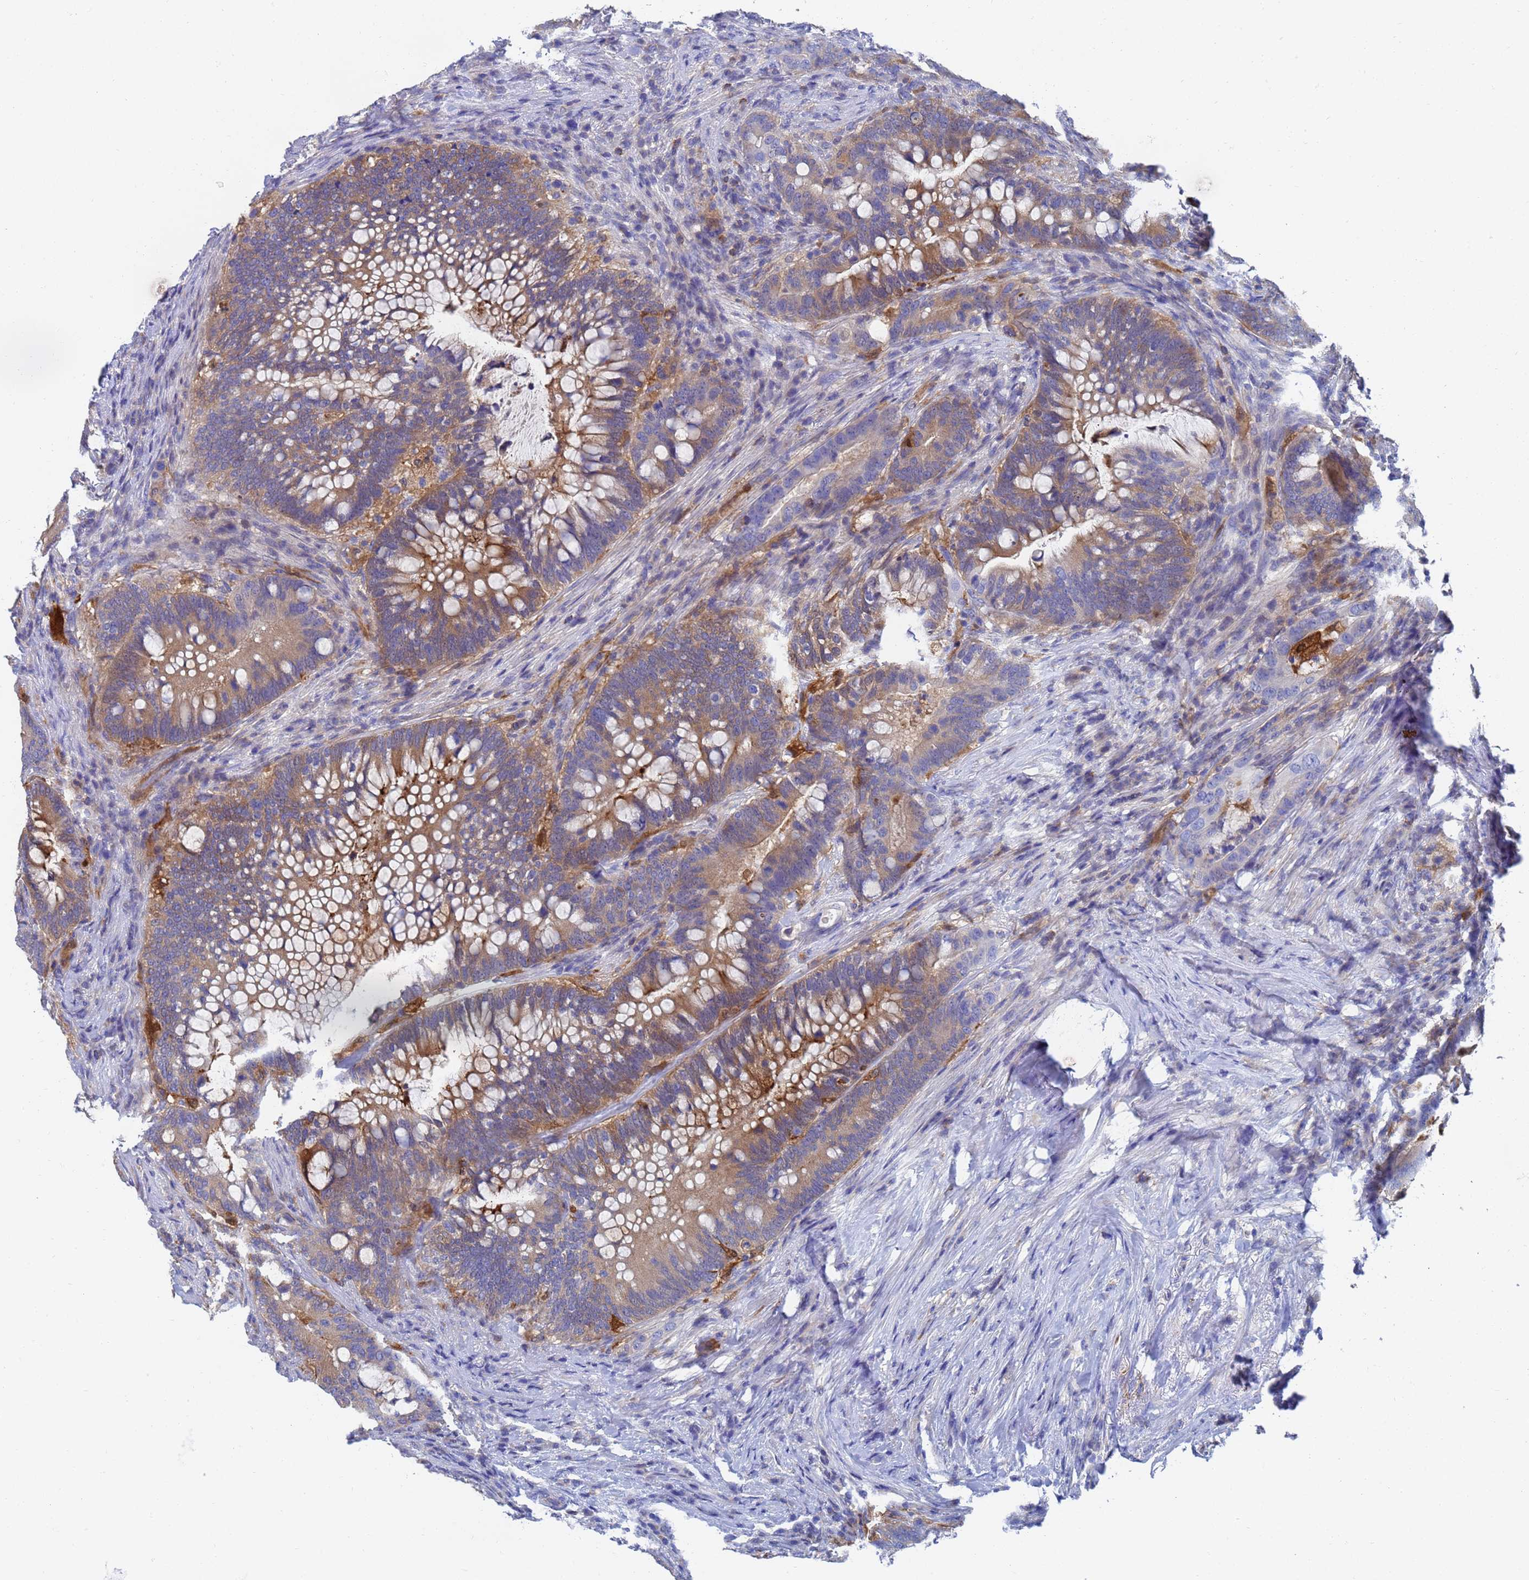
{"staining": {"intensity": "moderate", "quantity": "25%-75%", "location": "cytoplasmic/membranous"}, "tissue": "colorectal cancer", "cell_type": "Tumor cells", "image_type": "cancer", "snomed": [{"axis": "morphology", "description": "Adenocarcinoma, NOS"}, {"axis": "topography", "description": "Colon"}], "caption": "Immunohistochemical staining of human adenocarcinoma (colorectal) displays medium levels of moderate cytoplasmic/membranous staining in about 25%-75% of tumor cells.", "gene": "GCHFR", "patient": {"sex": "female", "age": 66}}